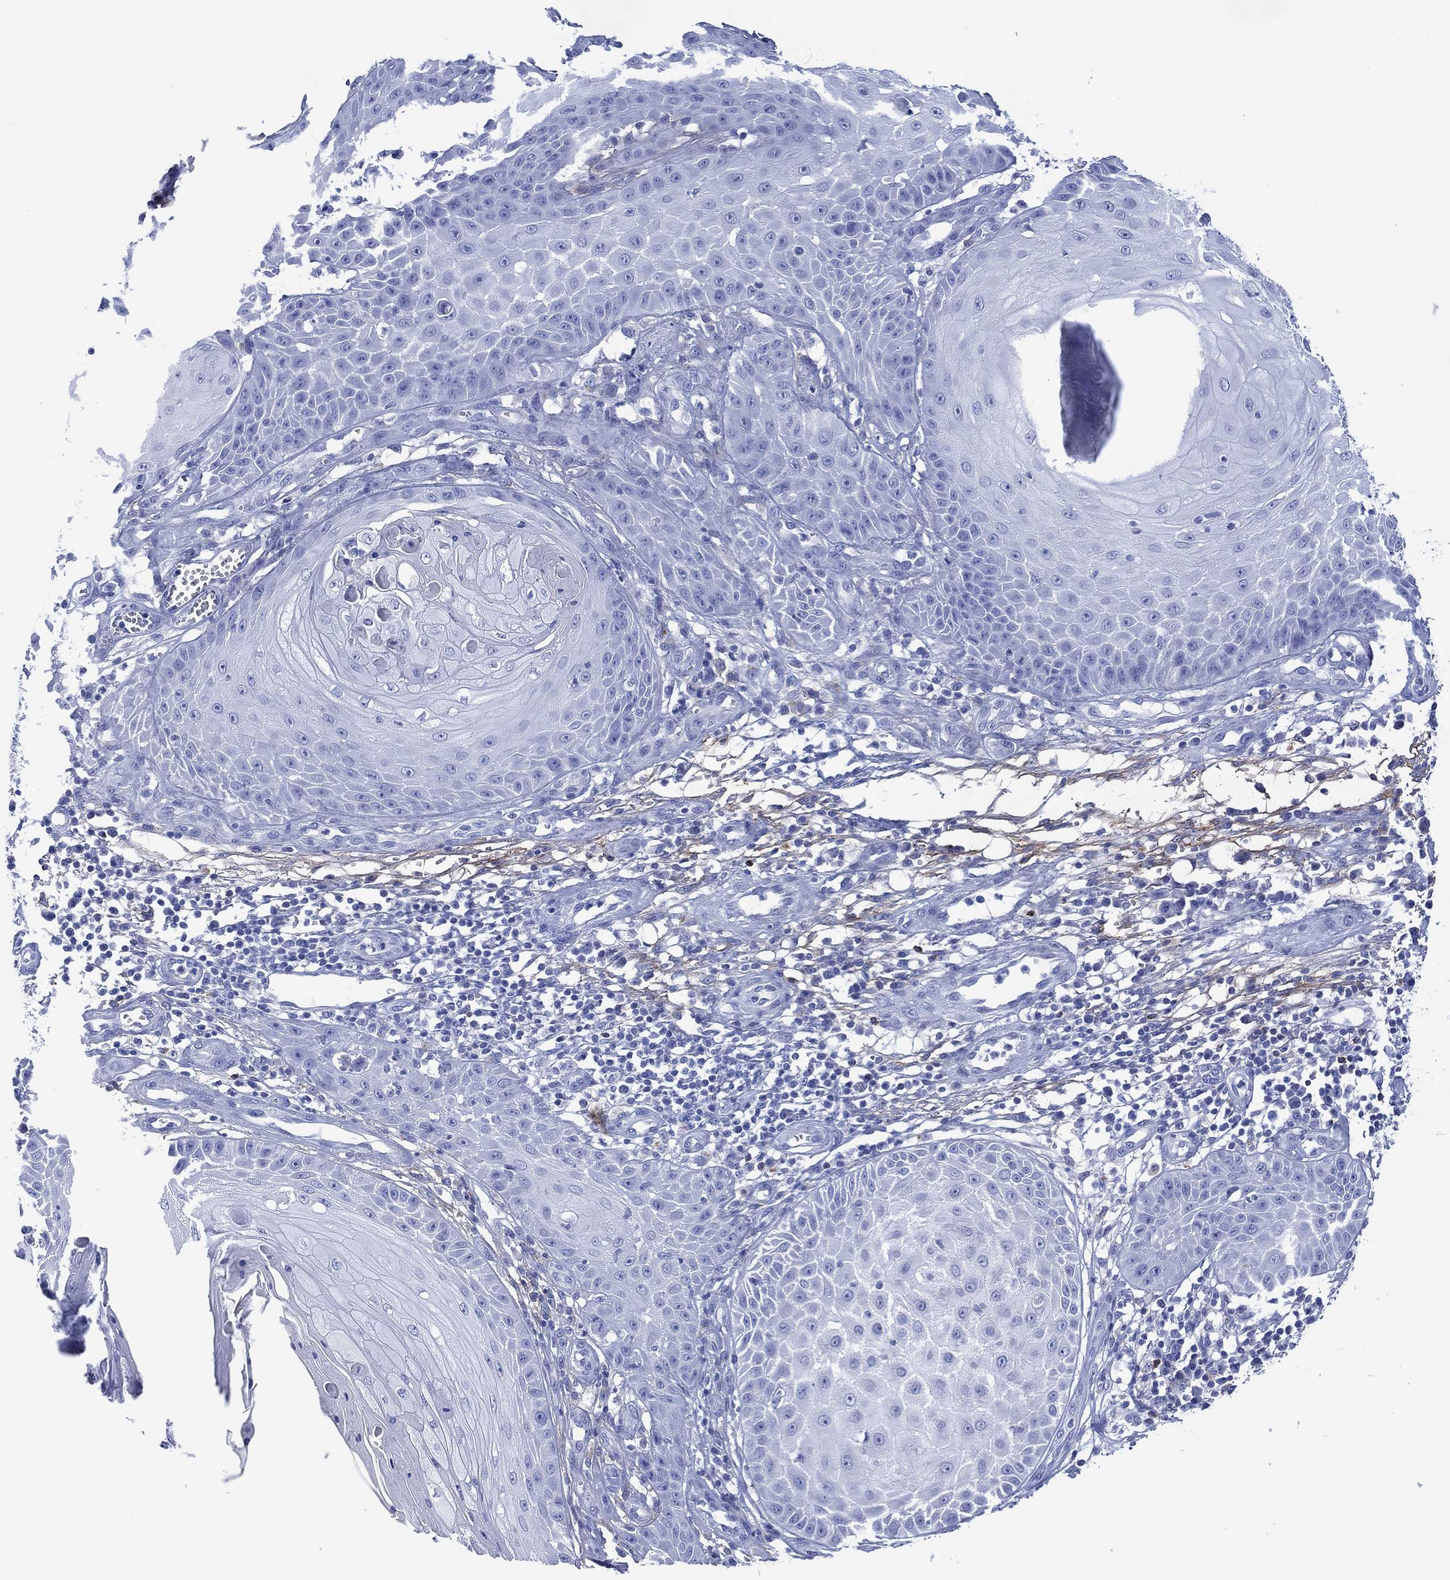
{"staining": {"intensity": "negative", "quantity": "none", "location": "none"}, "tissue": "skin cancer", "cell_type": "Tumor cells", "image_type": "cancer", "snomed": [{"axis": "morphology", "description": "Squamous cell carcinoma, NOS"}, {"axis": "topography", "description": "Skin"}], "caption": "Human skin cancer stained for a protein using IHC shows no expression in tumor cells.", "gene": "DPP4", "patient": {"sex": "male", "age": 70}}